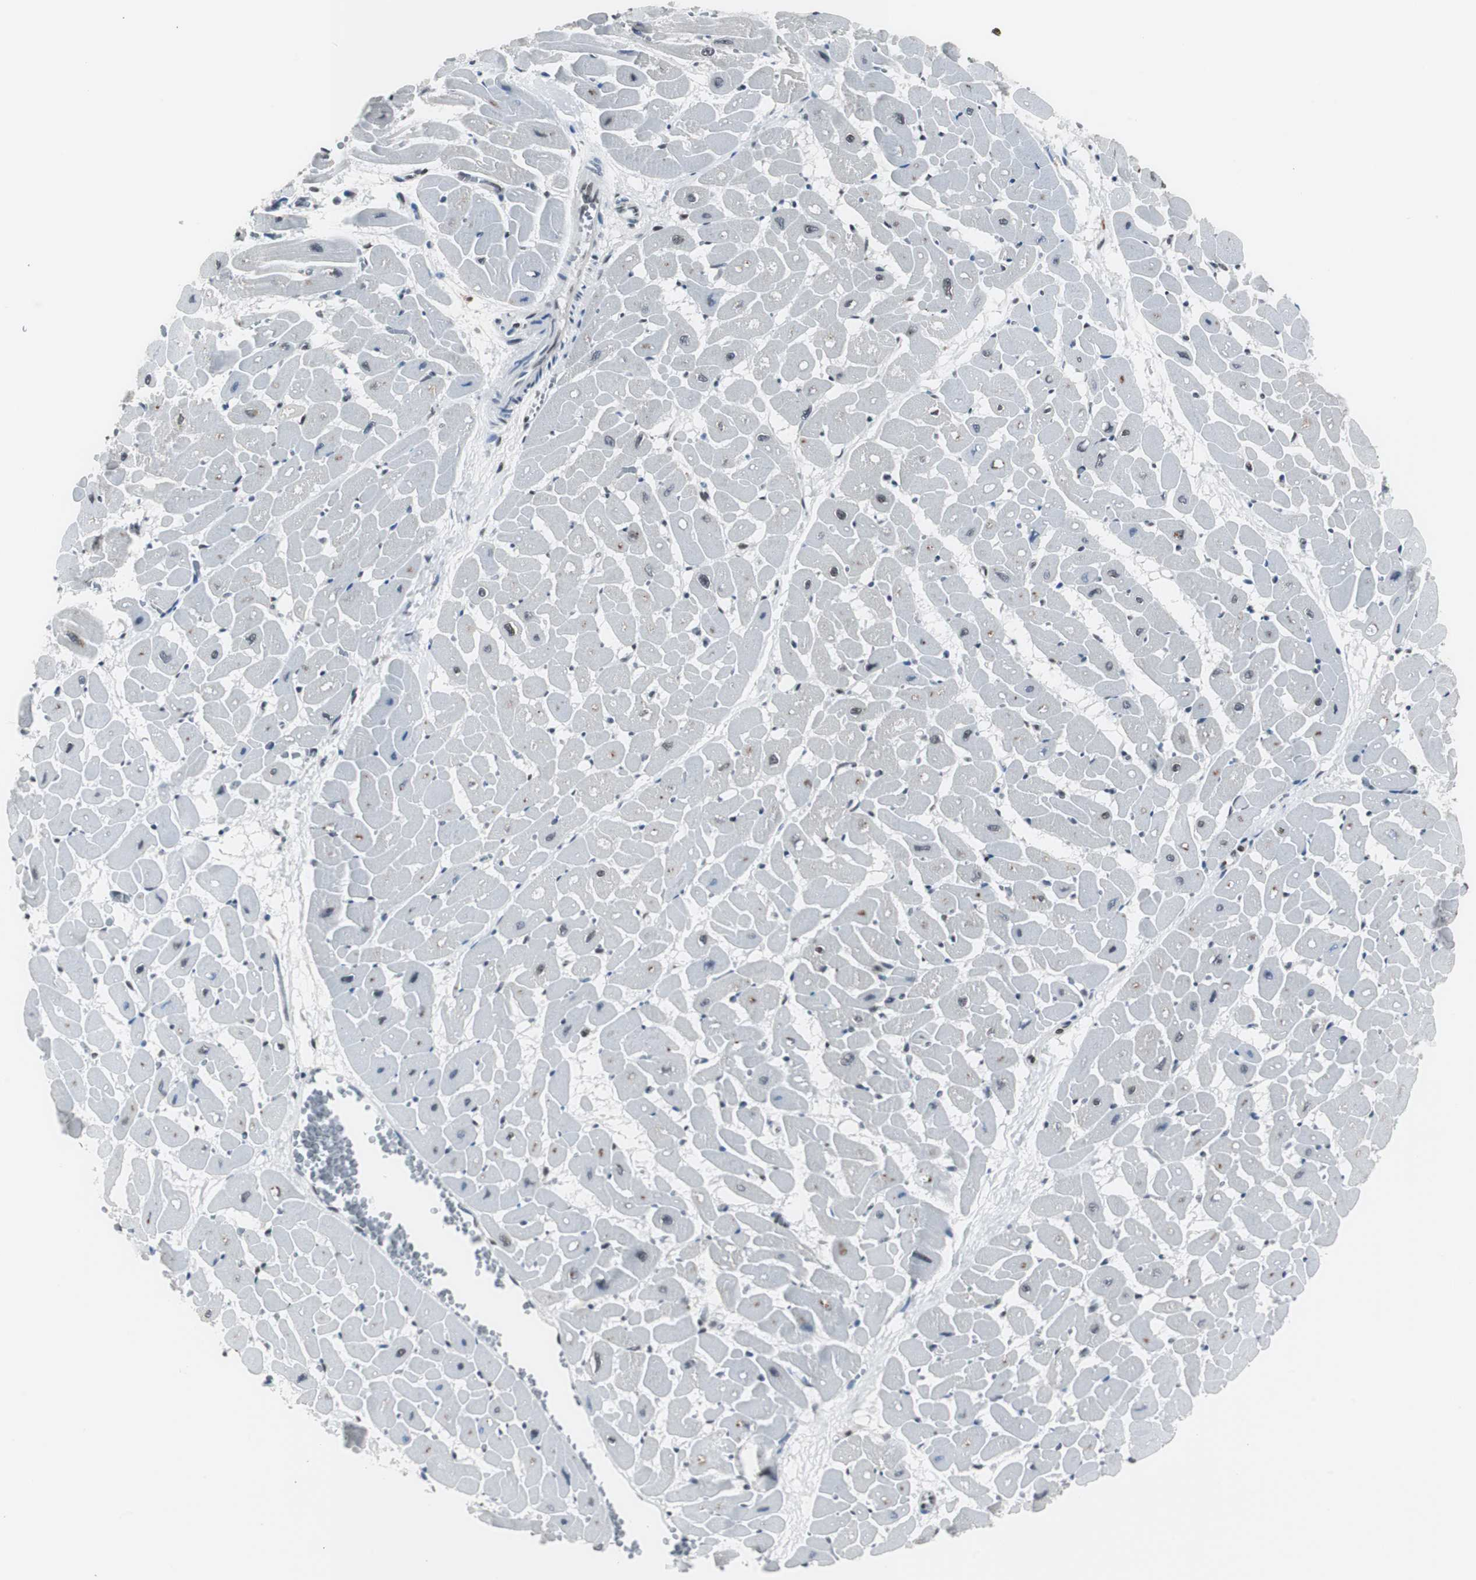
{"staining": {"intensity": "moderate", "quantity": "<25%", "location": "nuclear"}, "tissue": "heart muscle", "cell_type": "Cardiomyocytes", "image_type": "normal", "snomed": [{"axis": "morphology", "description": "Normal tissue, NOS"}, {"axis": "topography", "description": "Heart"}], "caption": "Moderate nuclear expression for a protein is seen in about <25% of cardiomyocytes of unremarkable heart muscle using immunohistochemistry.", "gene": "XRCC1", "patient": {"sex": "male", "age": 45}}